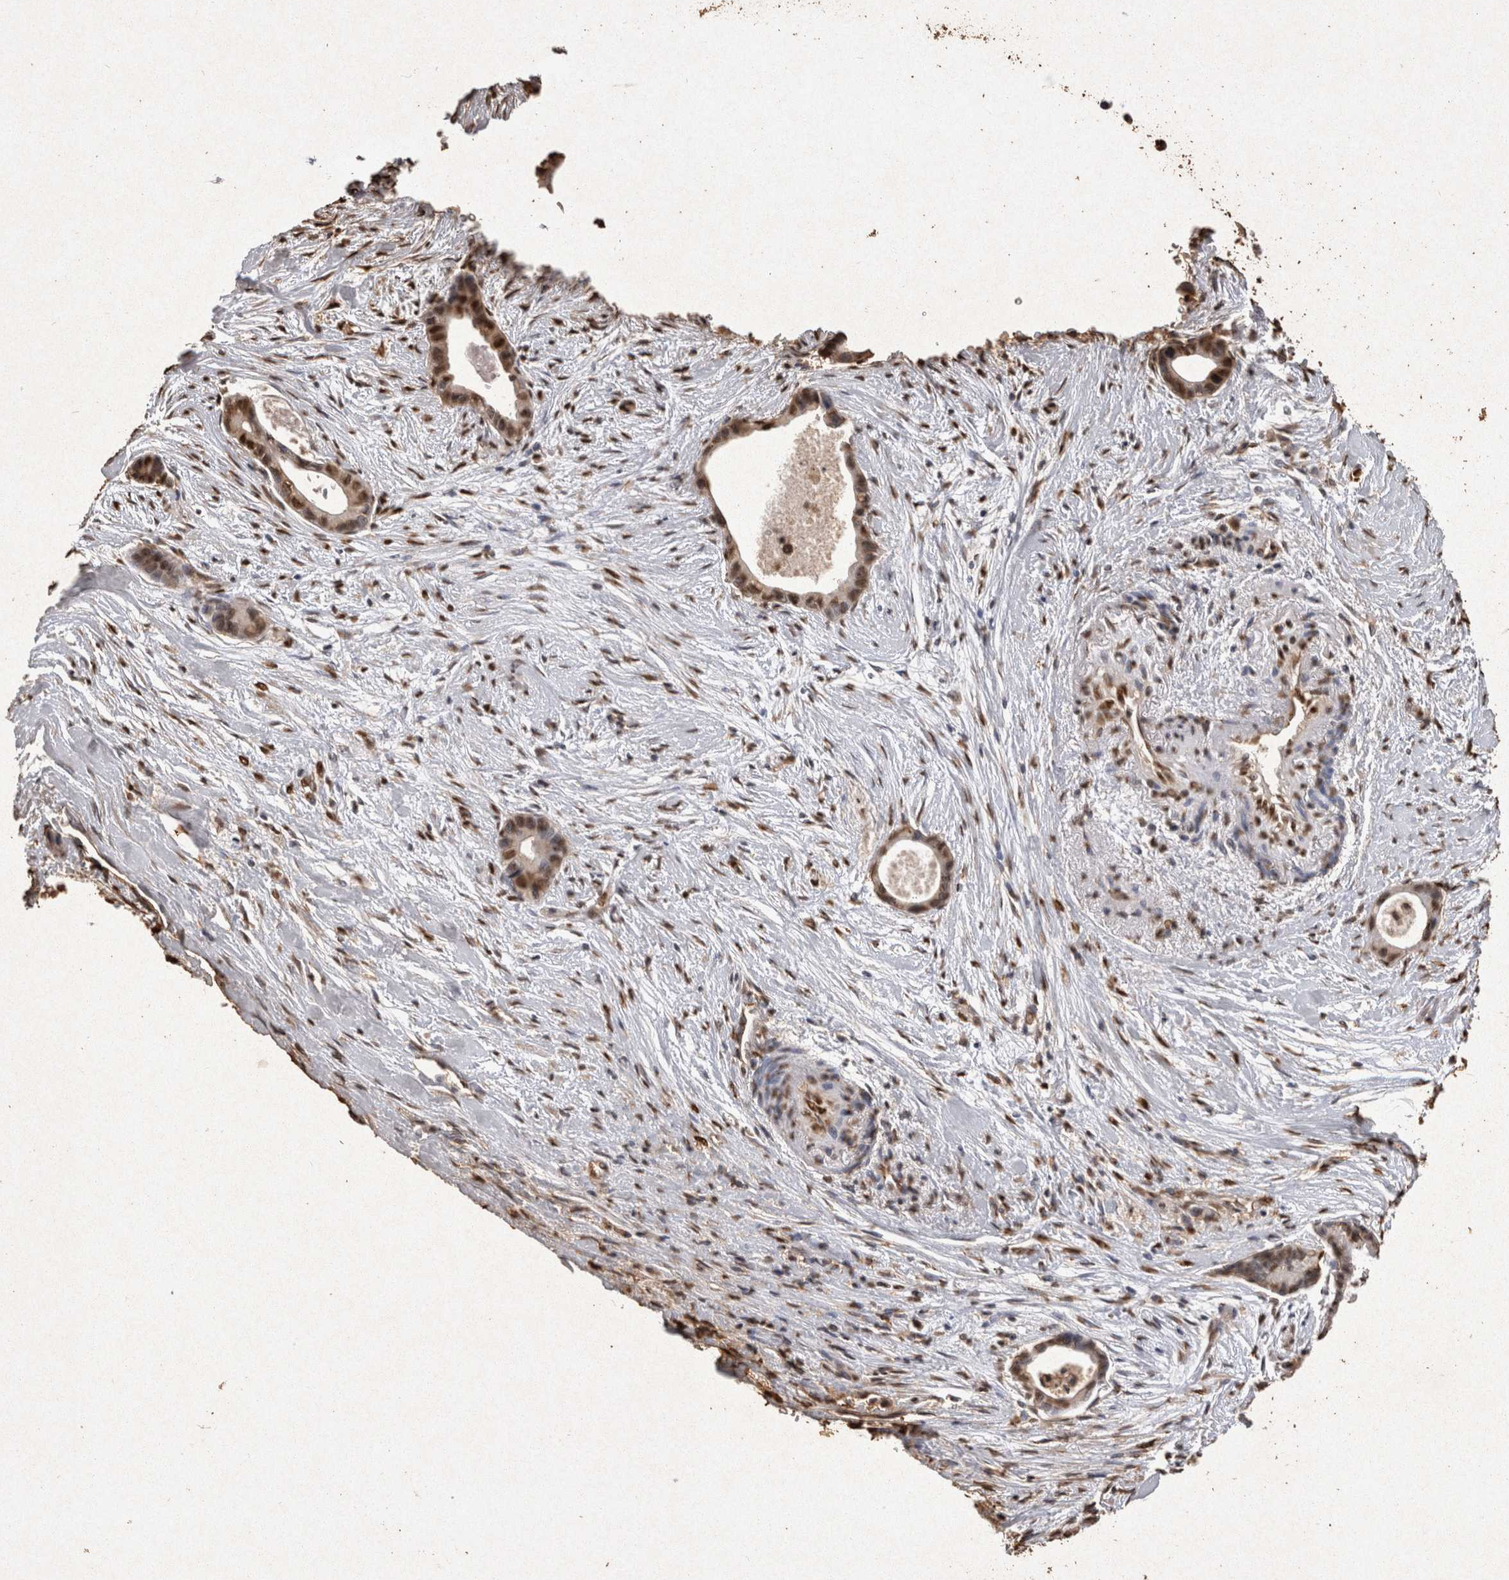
{"staining": {"intensity": "moderate", "quantity": ">75%", "location": "nuclear"}, "tissue": "liver cancer", "cell_type": "Tumor cells", "image_type": "cancer", "snomed": [{"axis": "morphology", "description": "Cholangiocarcinoma"}, {"axis": "topography", "description": "Liver"}], "caption": "Liver cancer stained with immunohistochemistry (IHC) shows moderate nuclear positivity in about >75% of tumor cells.", "gene": "OAS2", "patient": {"sex": "female", "age": 55}}